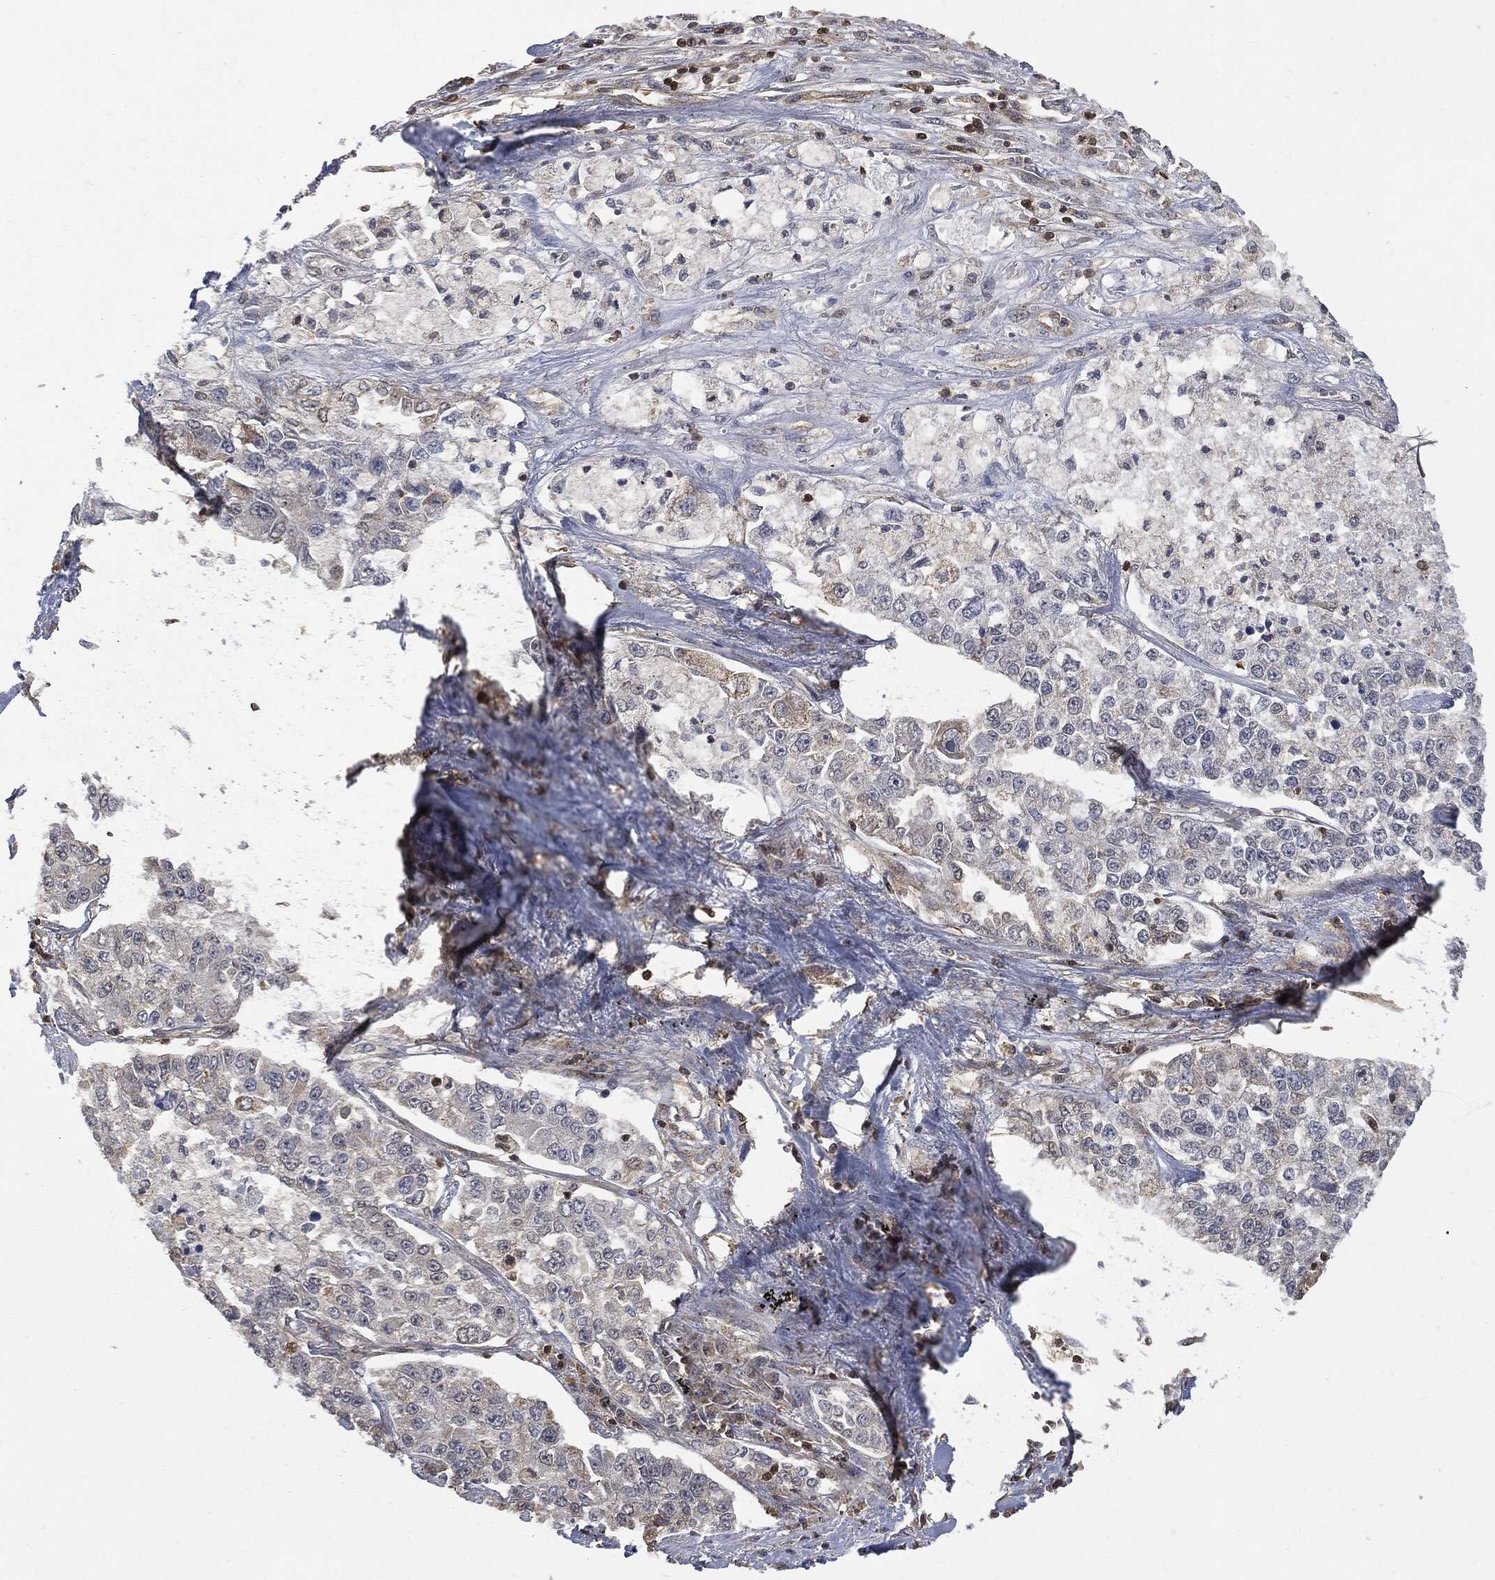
{"staining": {"intensity": "weak", "quantity": "<25%", "location": "cytoplasmic/membranous"}, "tissue": "lung cancer", "cell_type": "Tumor cells", "image_type": "cancer", "snomed": [{"axis": "morphology", "description": "Adenocarcinoma, NOS"}, {"axis": "topography", "description": "Lung"}], "caption": "Tumor cells are negative for brown protein staining in adenocarcinoma (lung).", "gene": "PSMB10", "patient": {"sex": "male", "age": 49}}